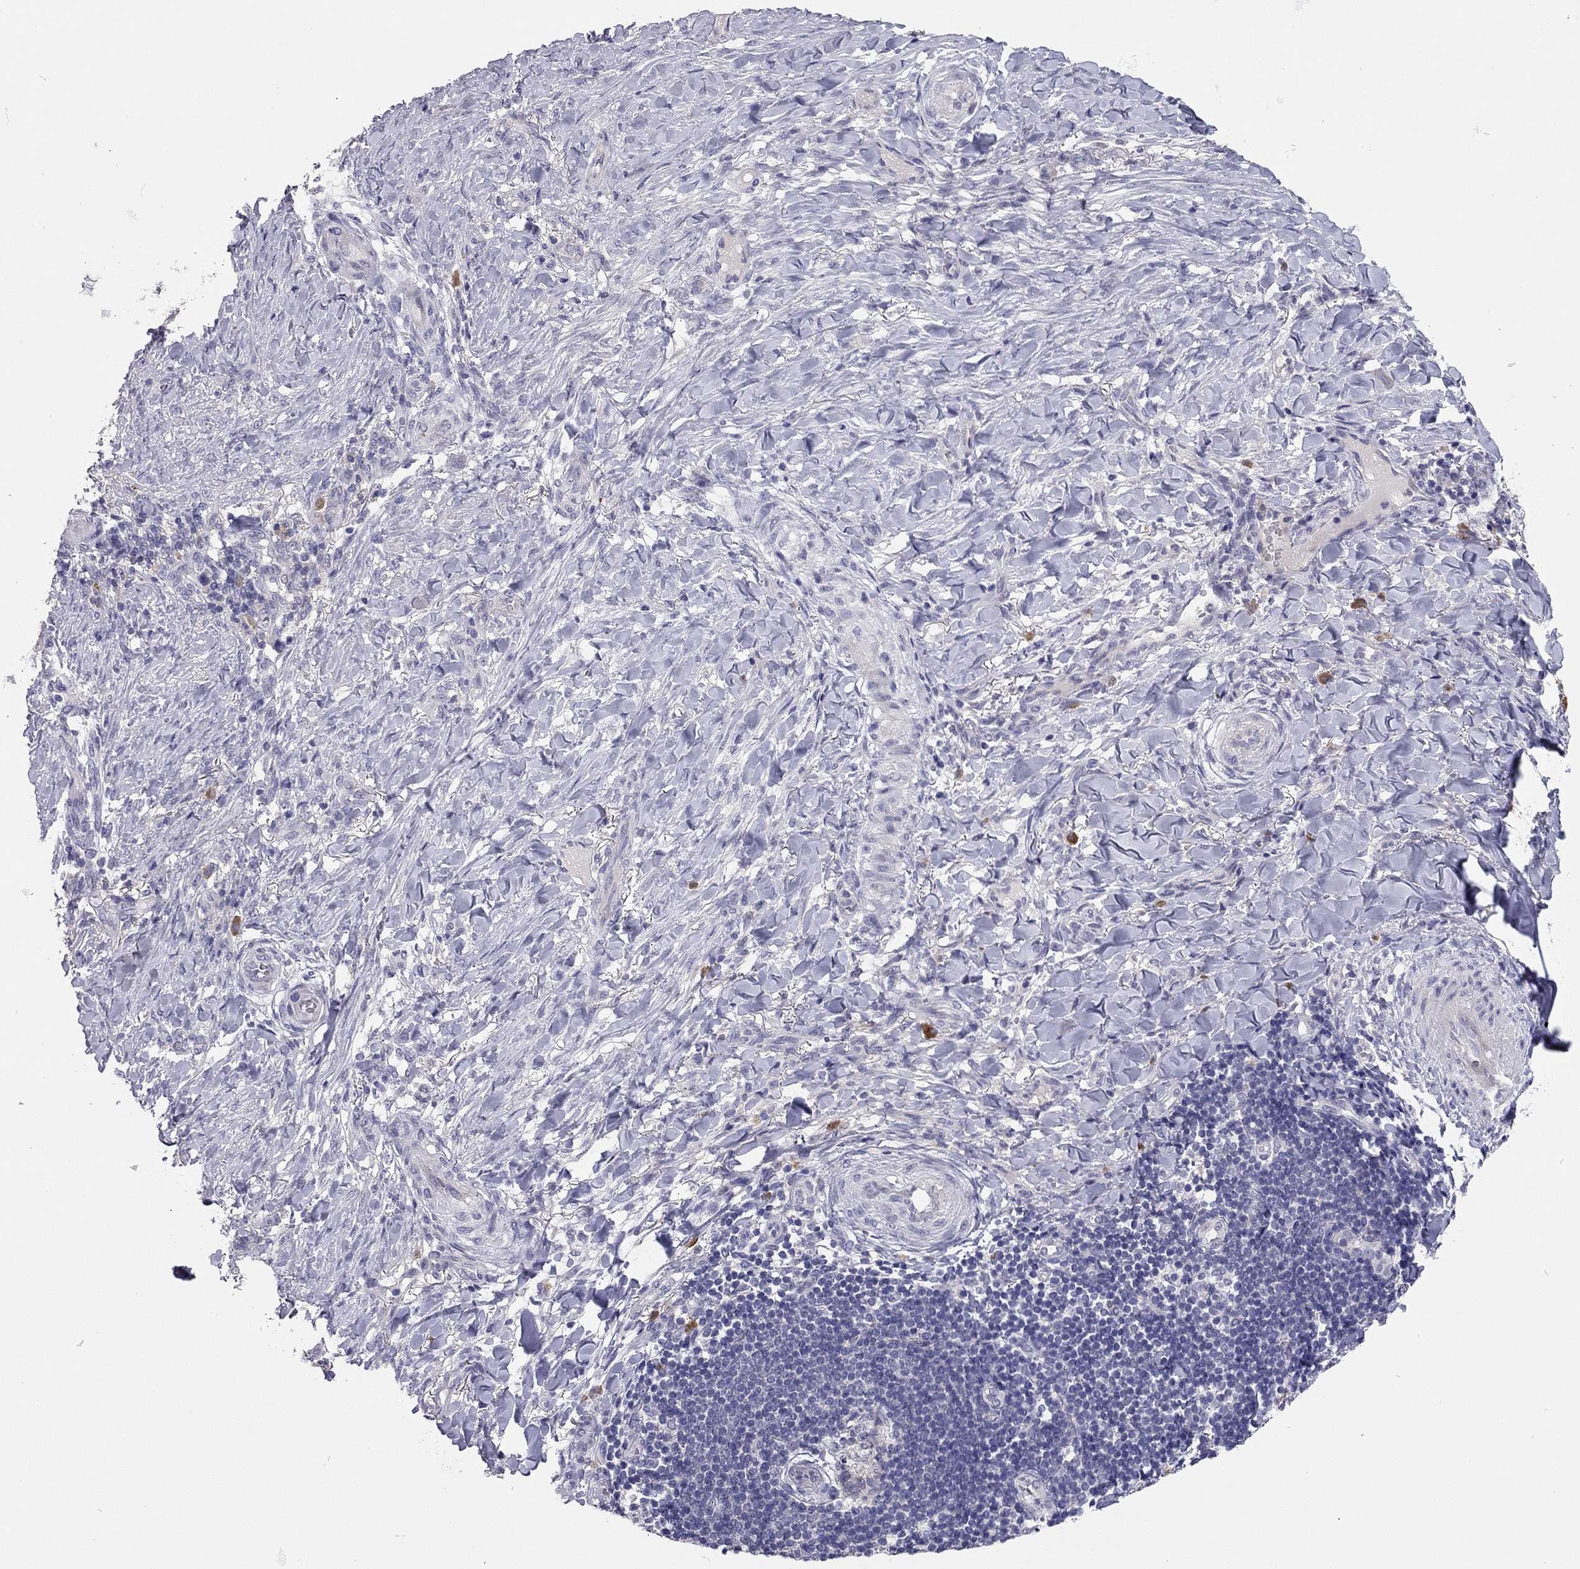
{"staining": {"intensity": "negative", "quantity": "none", "location": "none"}, "tissue": "skin cancer", "cell_type": "Tumor cells", "image_type": "cancer", "snomed": [{"axis": "morphology", "description": "Basal cell carcinoma"}, {"axis": "topography", "description": "Skin"}], "caption": "High power microscopy histopathology image of an immunohistochemistry (IHC) image of skin cancer, revealing no significant staining in tumor cells.", "gene": "SCARB1", "patient": {"sex": "female", "age": 69}}